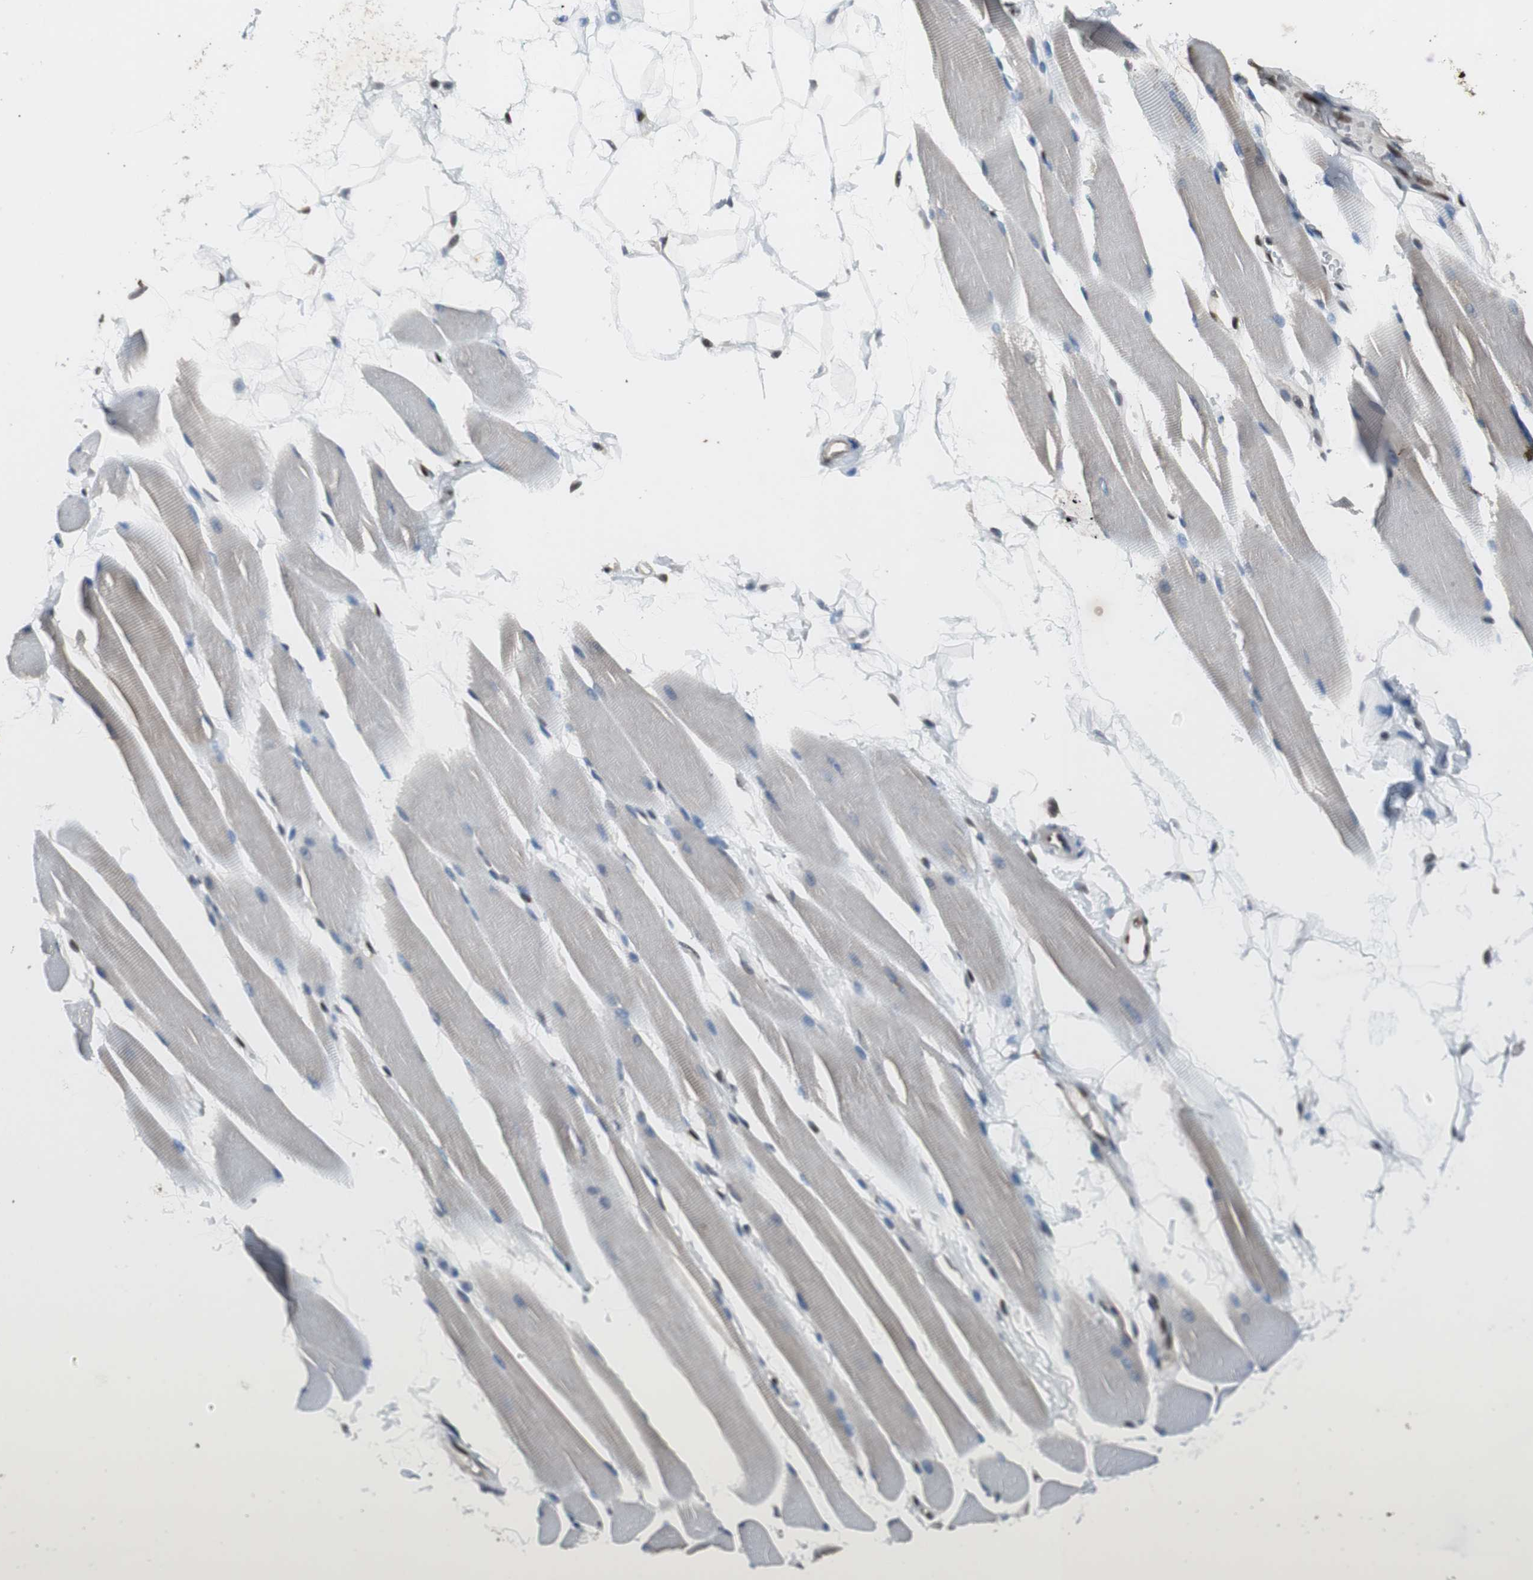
{"staining": {"intensity": "weak", "quantity": "<25%", "location": "cytoplasmic/membranous"}, "tissue": "skeletal muscle", "cell_type": "Myocytes", "image_type": "normal", "snomed": [{"axis": "morphology", "description": "Normal tissue, NOS"}, {"axis": "topography", "description": "Skeletal muscle"}, {"axis": "topography", "description": "Oral tissue"}, {"axis": "topography", "description": "Peripheral nerve tissue"}], "caption": "This is a histopathology image of immunohistochemistry (IHC) staining of normal skeletal muscle, which shows no positivity in myocytes. The staining is performed using DAB brown chromogen with nuclei counter-stained in using hematoxylin.", "gene": "PML", "patient": {"sex": "female", "age": 84}}